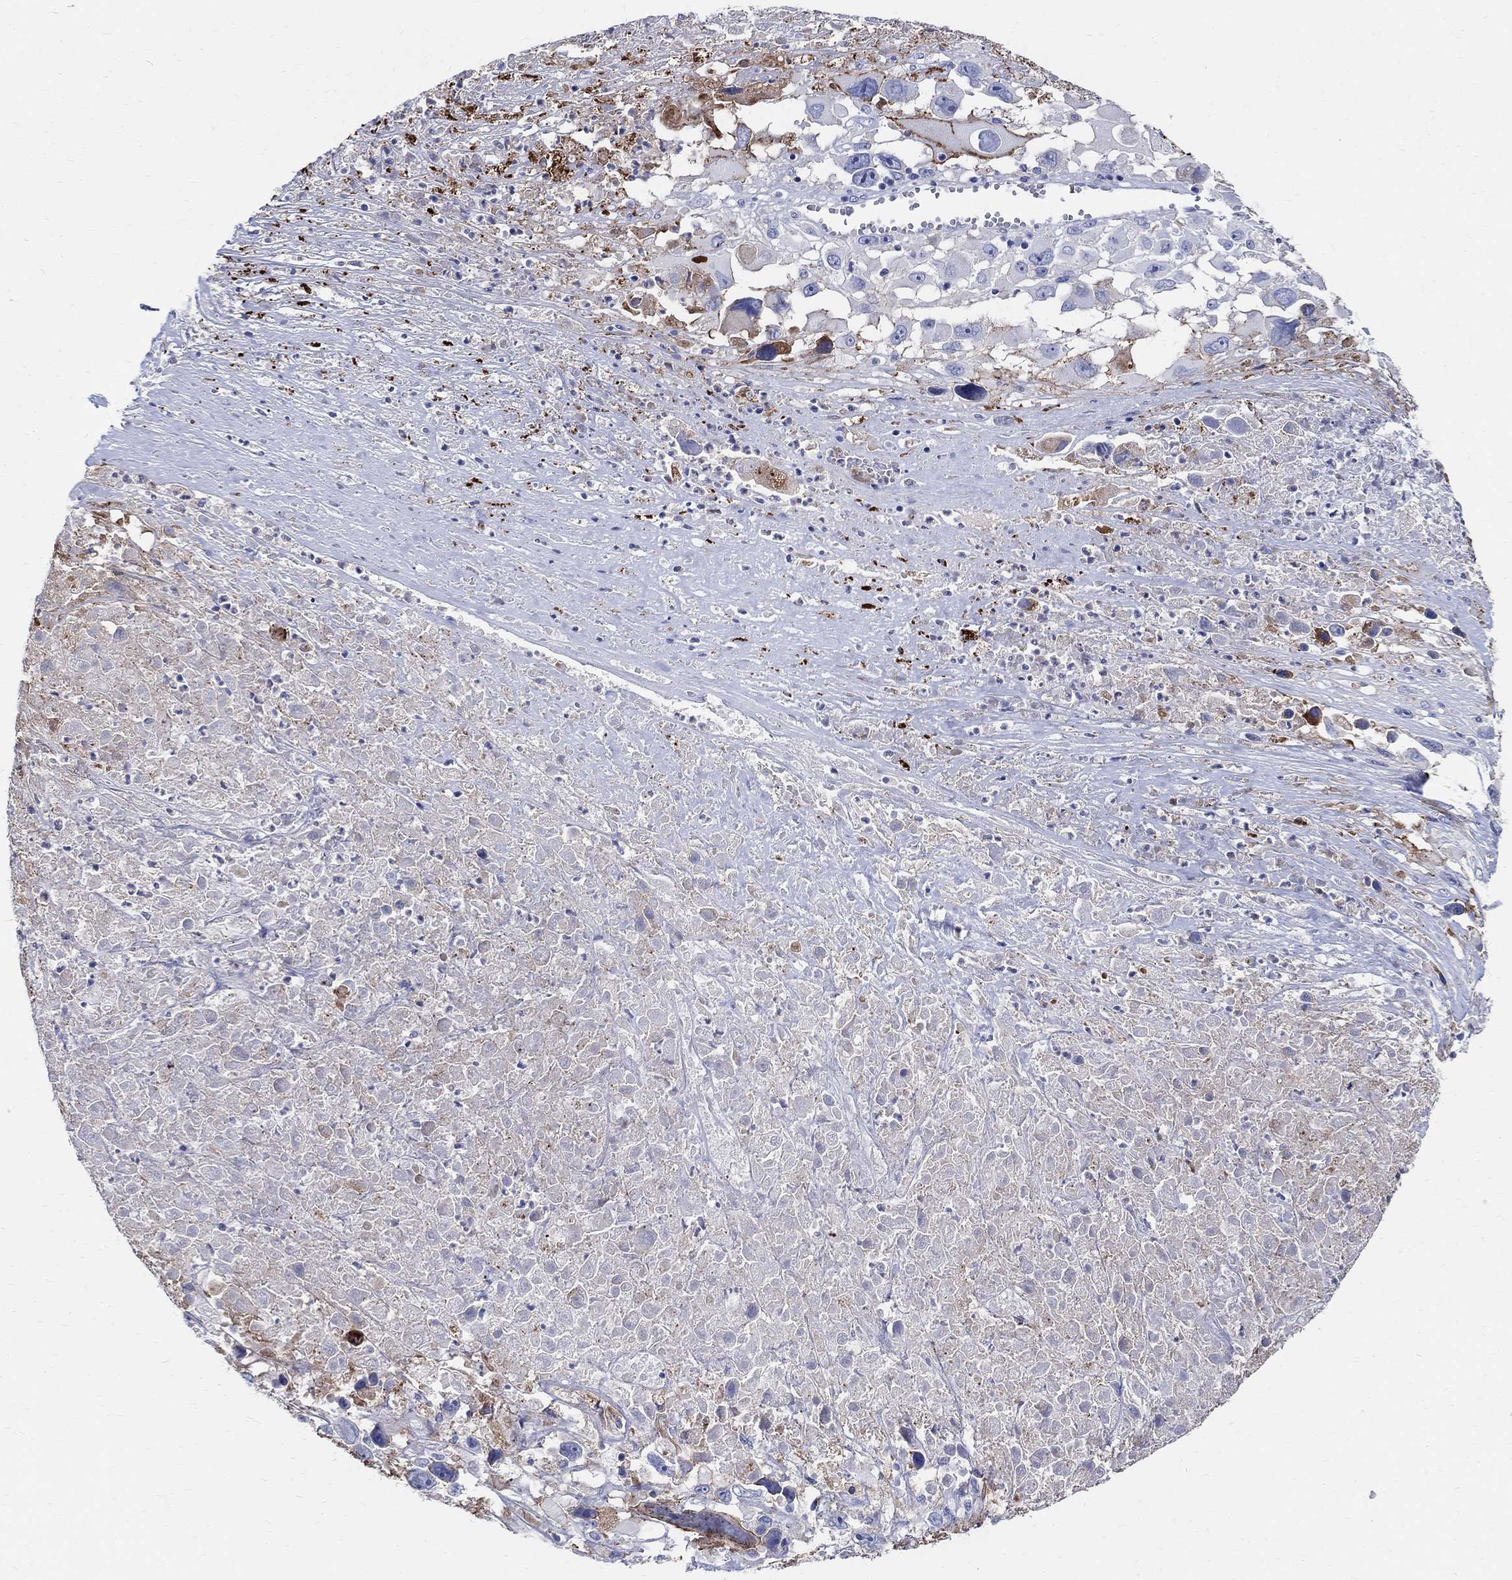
{"staining": {"intensity": "strong", "quantity": "<25%", "location": "cytoplasmic/membranous"}, "tissue": "melanoma", "cell_type": "Tumor cells", "image_type": "cancer", "snomed": [{"axis": "morphology", "description": "Malignant melanoma, Metastatic site"}, {"axis": "topography", "description": "Lymph node"}], "caption": "A brown stain highlights strong cytoplasmic/membranous expression of a protein in melanoma tumor cells. (DAB IHC, brown staining for protein, blue staining for nuclei).", "gene": "SOX2", "patient": {"sex": "male", "age": 50}}